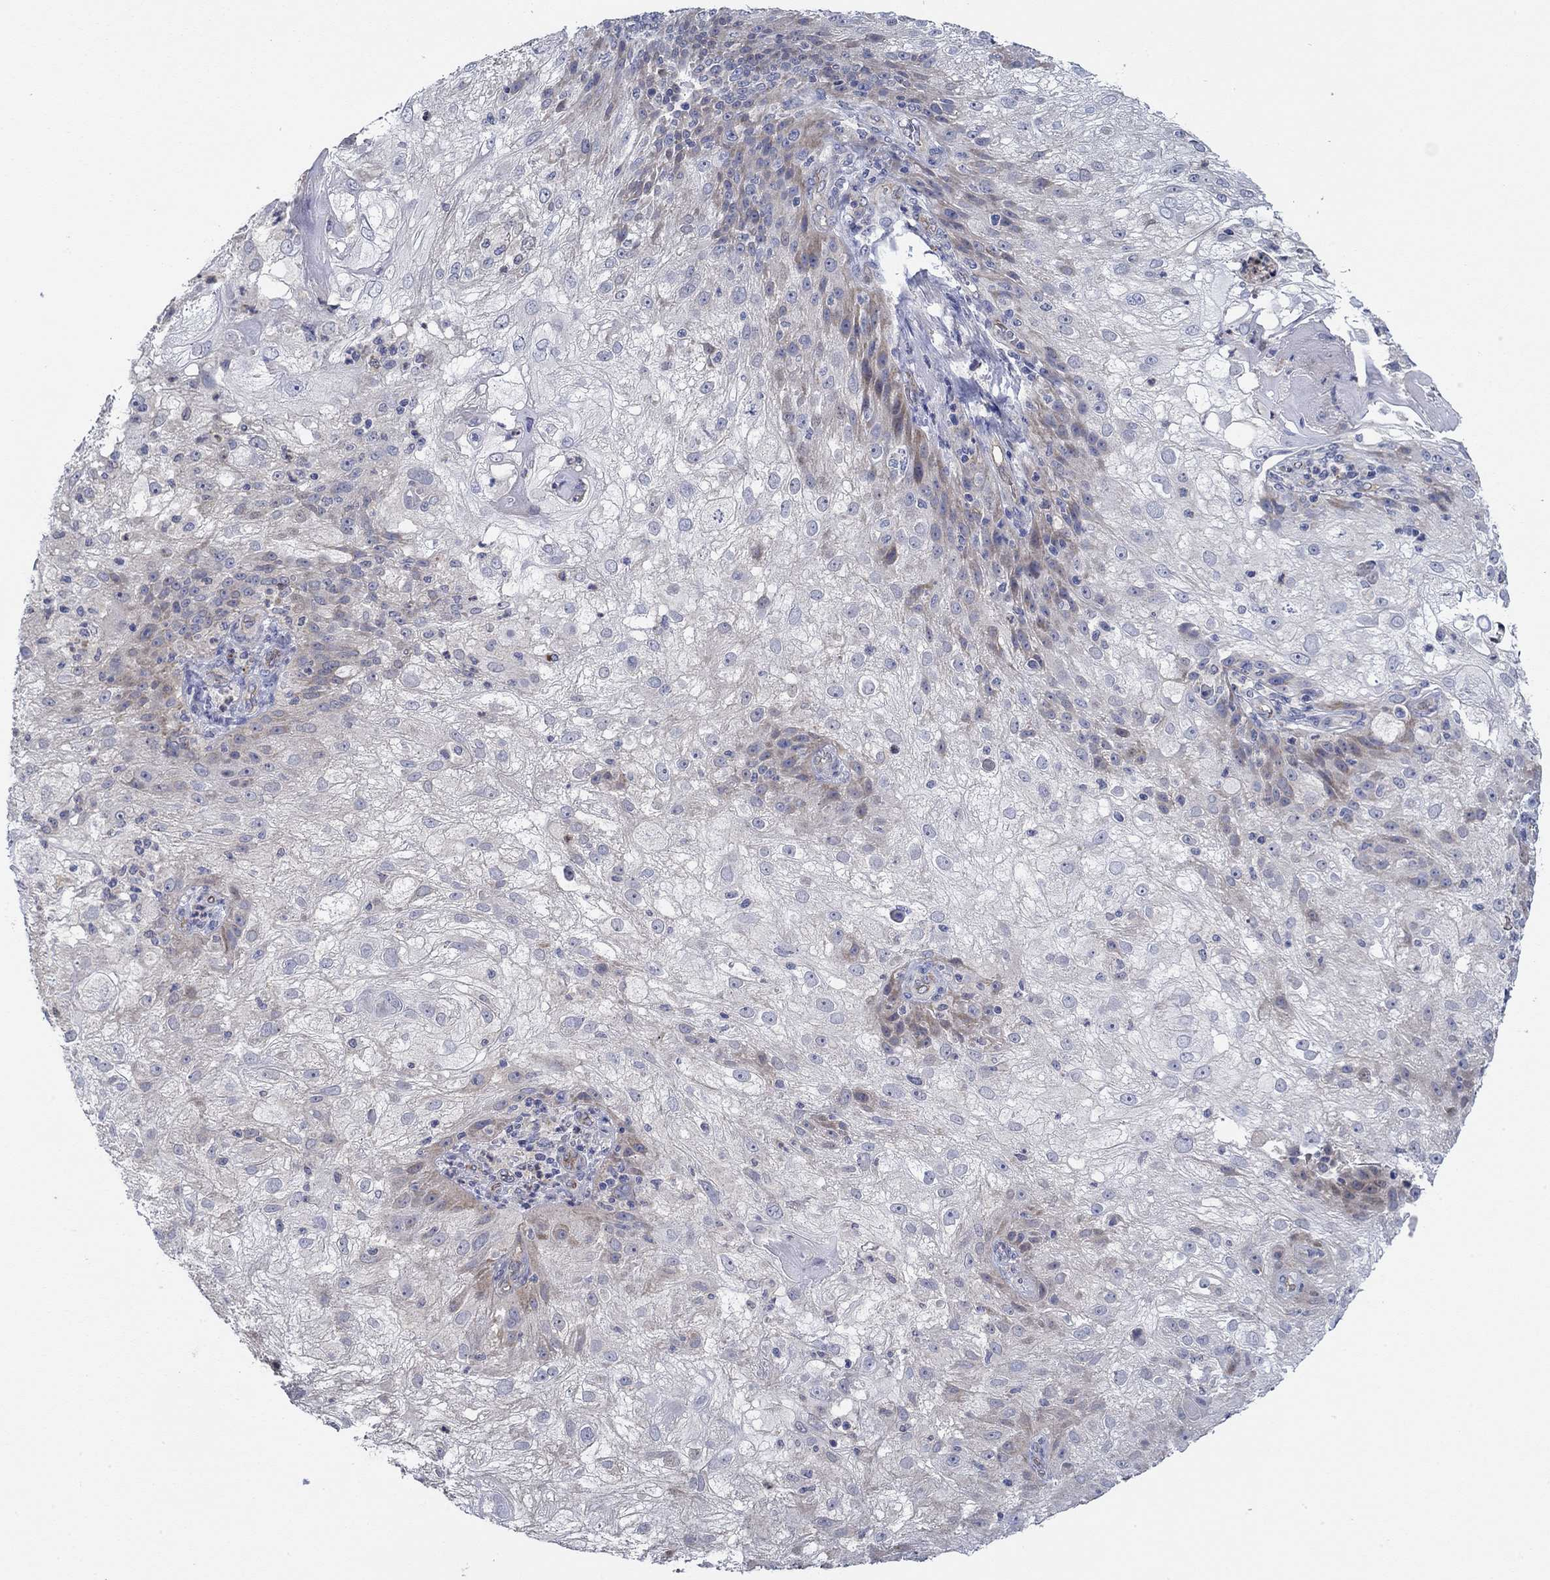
{"staining": {"intensity": "negative", "quantity": "none", "location": "none"}, "tissue": "skin cancer", "cell_type": "Tumor cells", "image_type": "cancer", "snomed": [{"axis": "morphology", "description": "Normal tissue, NOS"}, {"axis": "morphology", "description": "Squamous cell carcinoma, NOS"}, {"axis": "topography", "description": "Skin"}], "caption": "The histopathology image reveals no significant staining in tumor cells of skin cancer.", "gene": "CFAP61", "patient": {"sex": "female", "age": 83}}